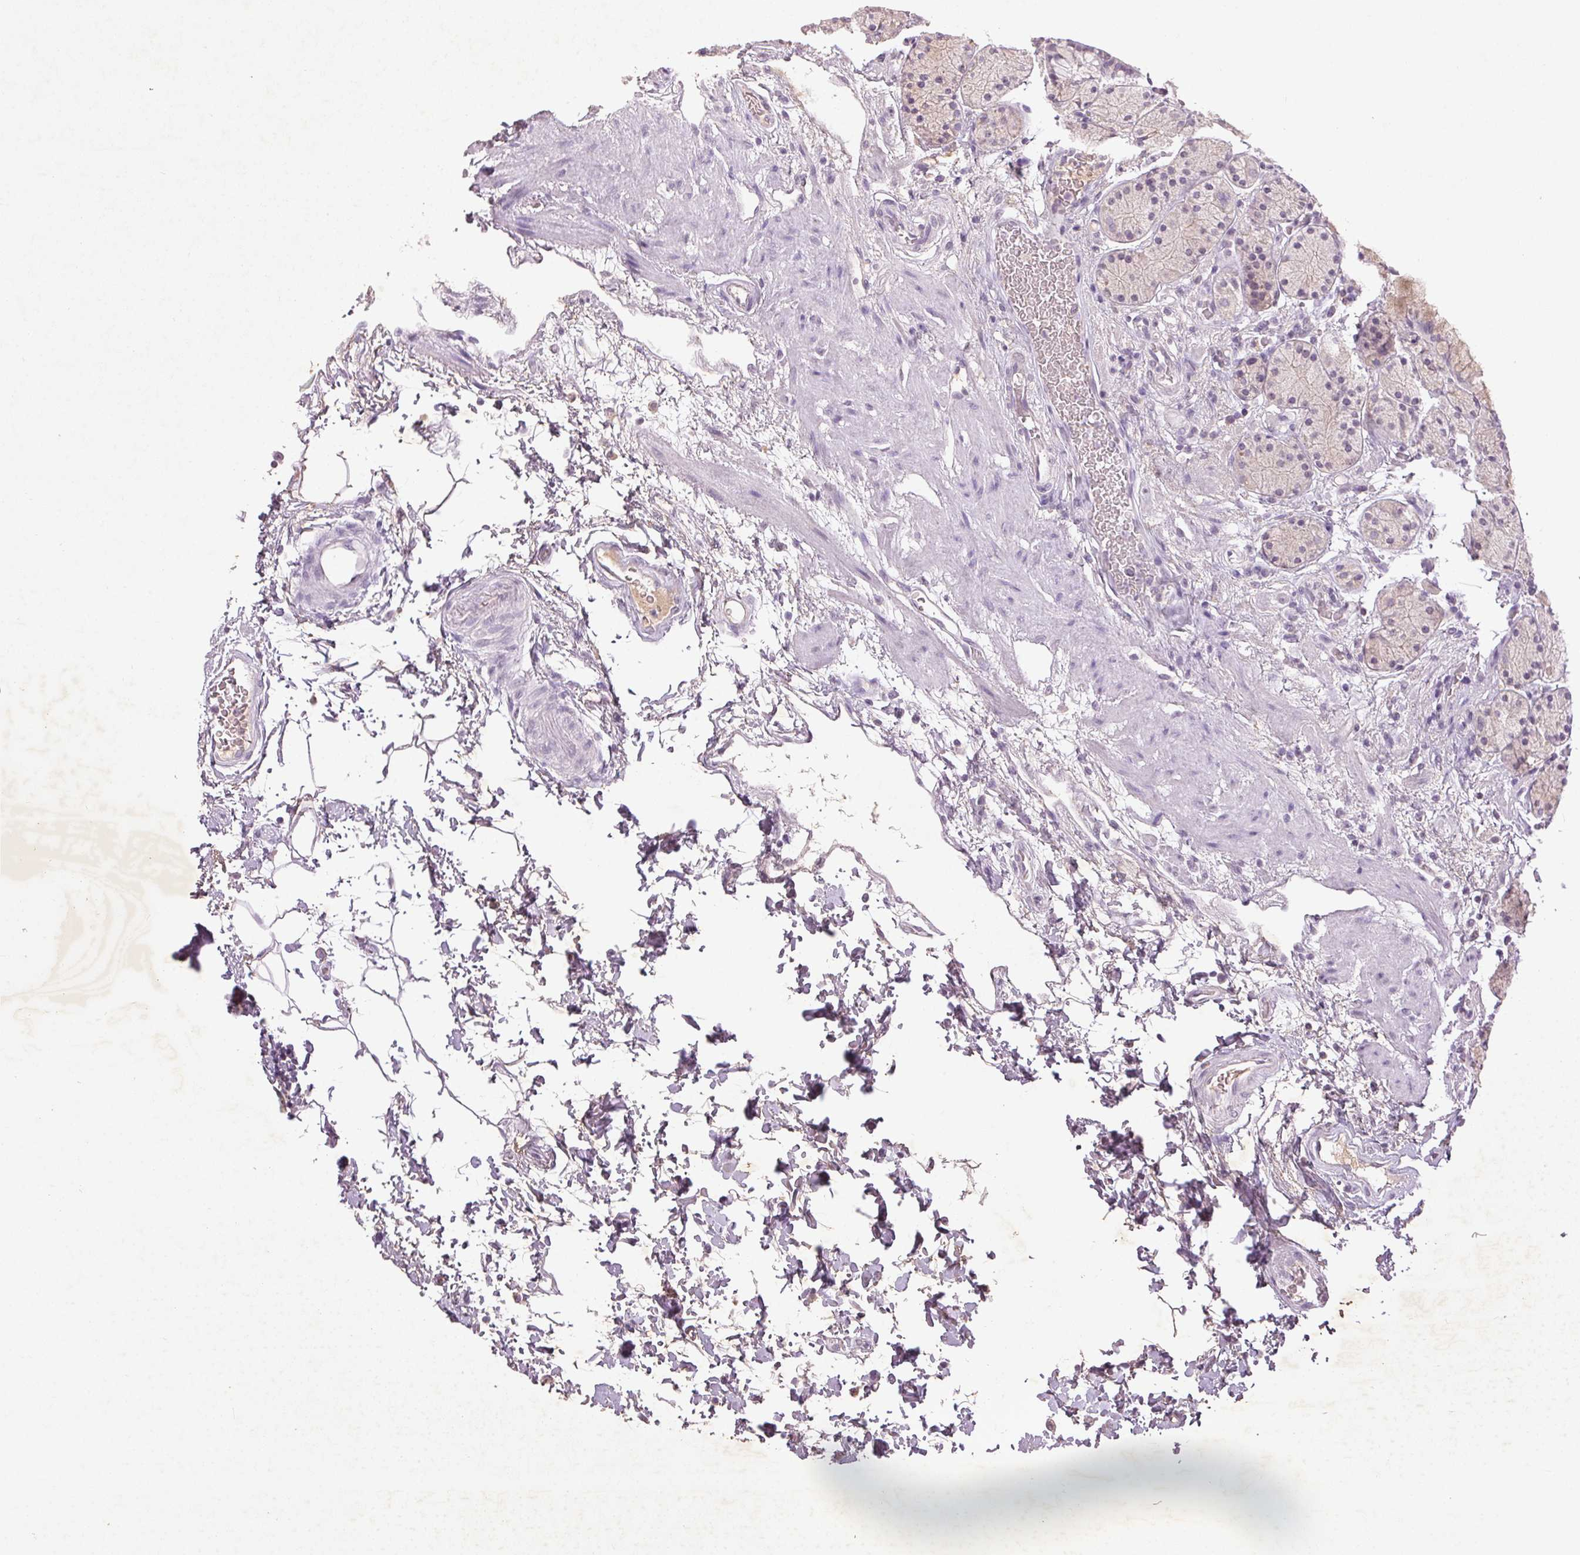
{"staining": {"intensity": "weak", "quantity": "<25%", "location": "cytoplasmic/membranous"}, "tissue": "stomach", "cell_type": "Glandular cells", "image_type": "normal", "snomed": [{"axis": "morphology", "description": "Normal tissue, NOS"}, {"axis": "topography", "description": "Stomach, upper"}, {"axis": "topography", "description": "Stomach"}], "caption": "This histopathology image is of normal stomach stained with immunohistochemistry to label a protein in brown with the nuclei are counter-stained blue. There is no staining in glandular cells.", "gene": "FAM168B", "patient": {"sex": "male", "age": 62}}